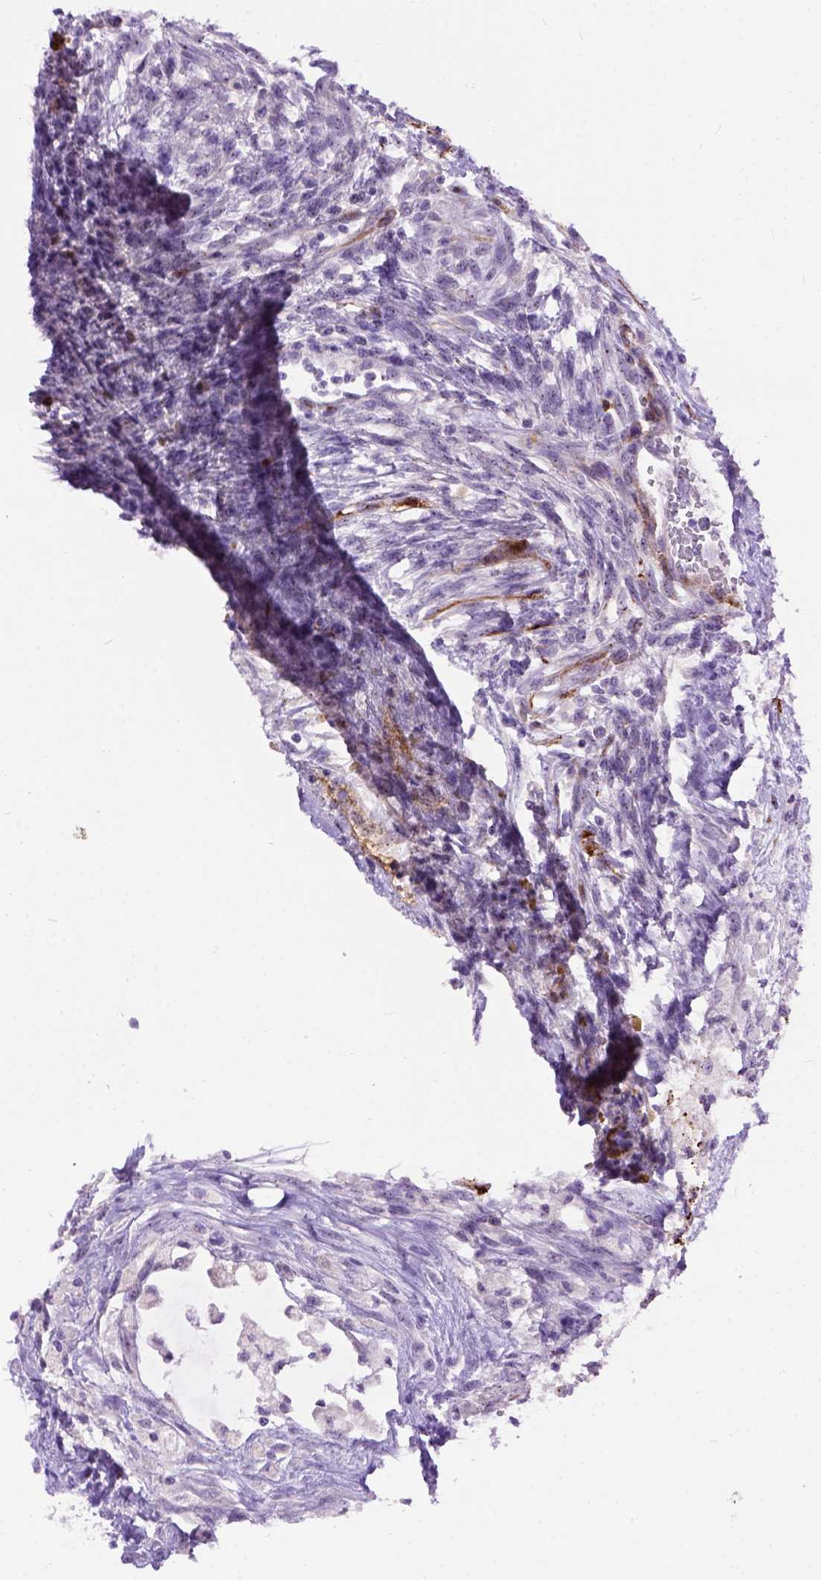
{"staining": {"intensity": "negative", "quantity": "none", "location": "none"}, "tissue": "testis cancer", "cell_type": "Tumor cells", "image_type": "cancer", "snomed": [{"axis": "morphology", "description": "Carcinoma, Embryonal, NOS"}, {"axis": "topography", "description": "Testis"}], "caption": "Immunohistochemistry image of testis embryonal carcinoma stained for a protein (brown), which shows no positivity in tumor cells.", "gene": "MAPT", "patient": {"sex": "male", "age": 37}}